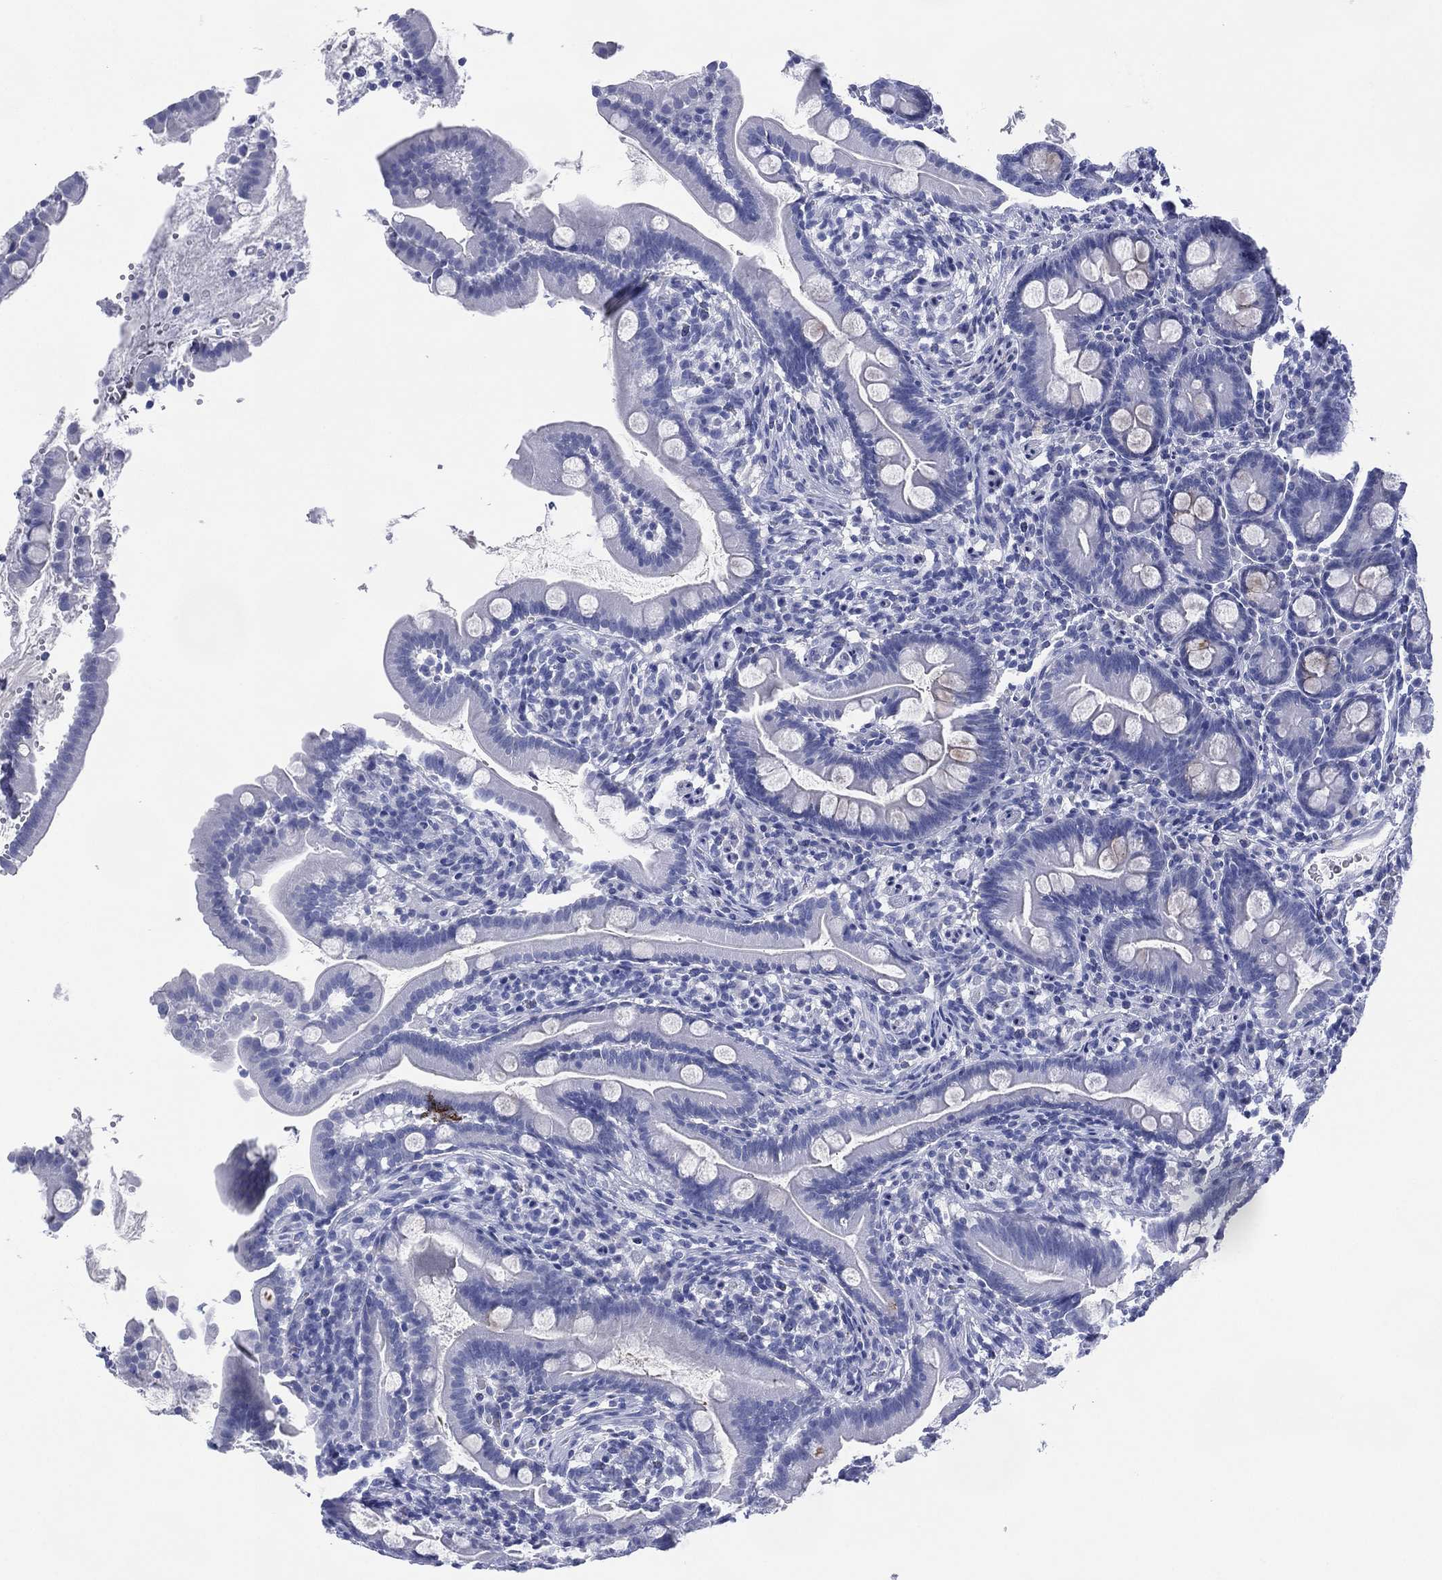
{"staining": {"intensity": "negative", "quantity": "none", "location": "none"}, "tissue": "small intestine", "cell_type": "Glandular cells", "image_type": "normal", "snomed": [{"axis": "morphology", "description": "Normal tissue, NOS"}, {"axis": "topography", "description": "Small intestine"}], "caption": "The immunohistochemistry photomicrograph has no significant positivity in glandular cells of small intestine. (Brightfield microscopy of DAB (3,3'-diaminobenzidine) immunohistochemistry (IHC) at high magnification).", "gene": "DSG1", "patient": {"sex": "female", "age": 44}}